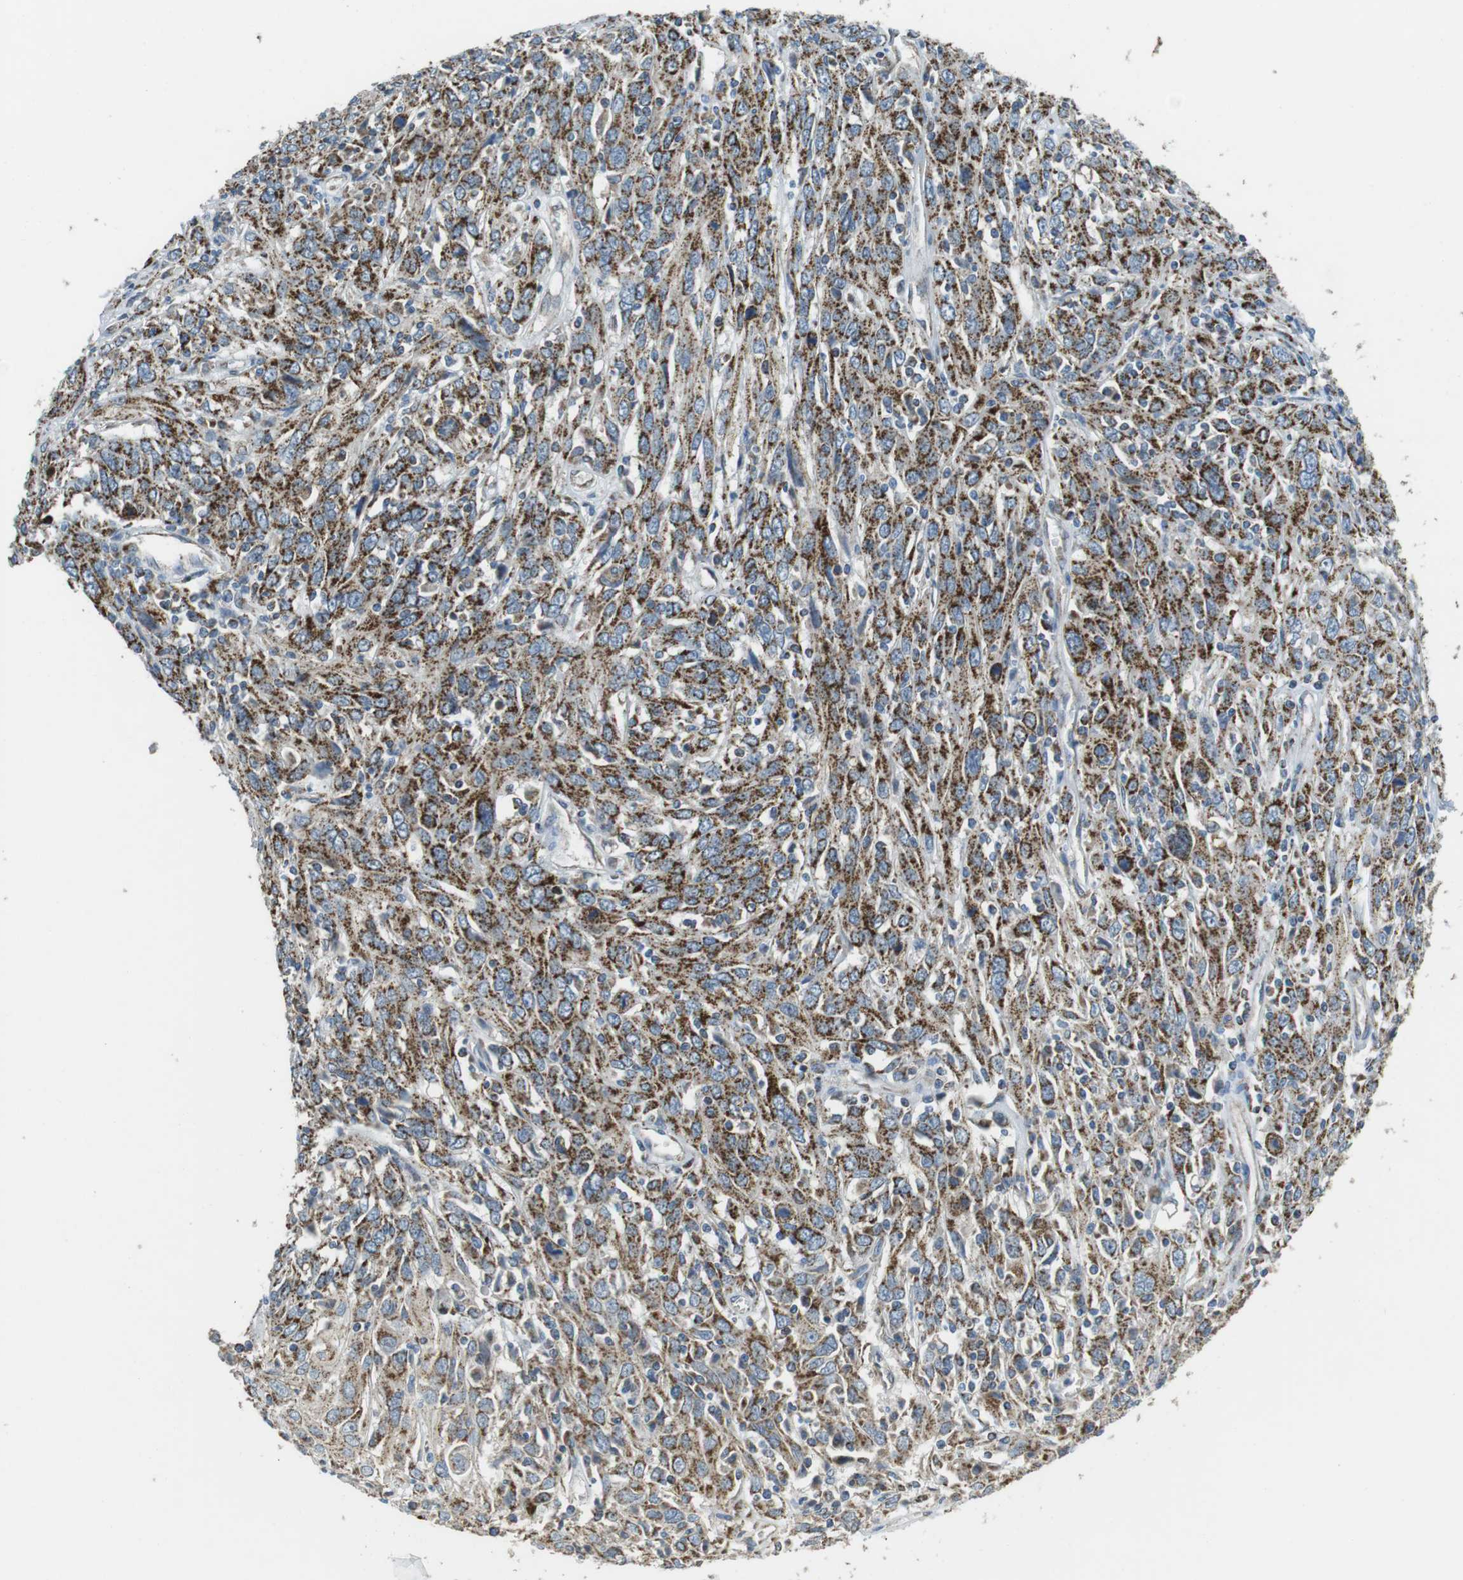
{"staining": {"intensity": "strong", "quantity": ">75%", "location": "cytoplasmic/membranous"}, "tissue": "cervical cancer", "cell_type": "Tumor cells", "image_type": "cancer", "snomed": [{"axis": "morphology", "description": "Squamous cell carcinoma, NOS"}, {"axis": "topography", "description": "Cervix"}], "caption": "About >75% of tumor cells in human cervical squamous cell carcinoma show strong cytoplasmic/membranous protein staining as visualized by brown immunohistochemical staining.", "gene": "BACE1", "patient": {"sex": "female", "age": 46}}